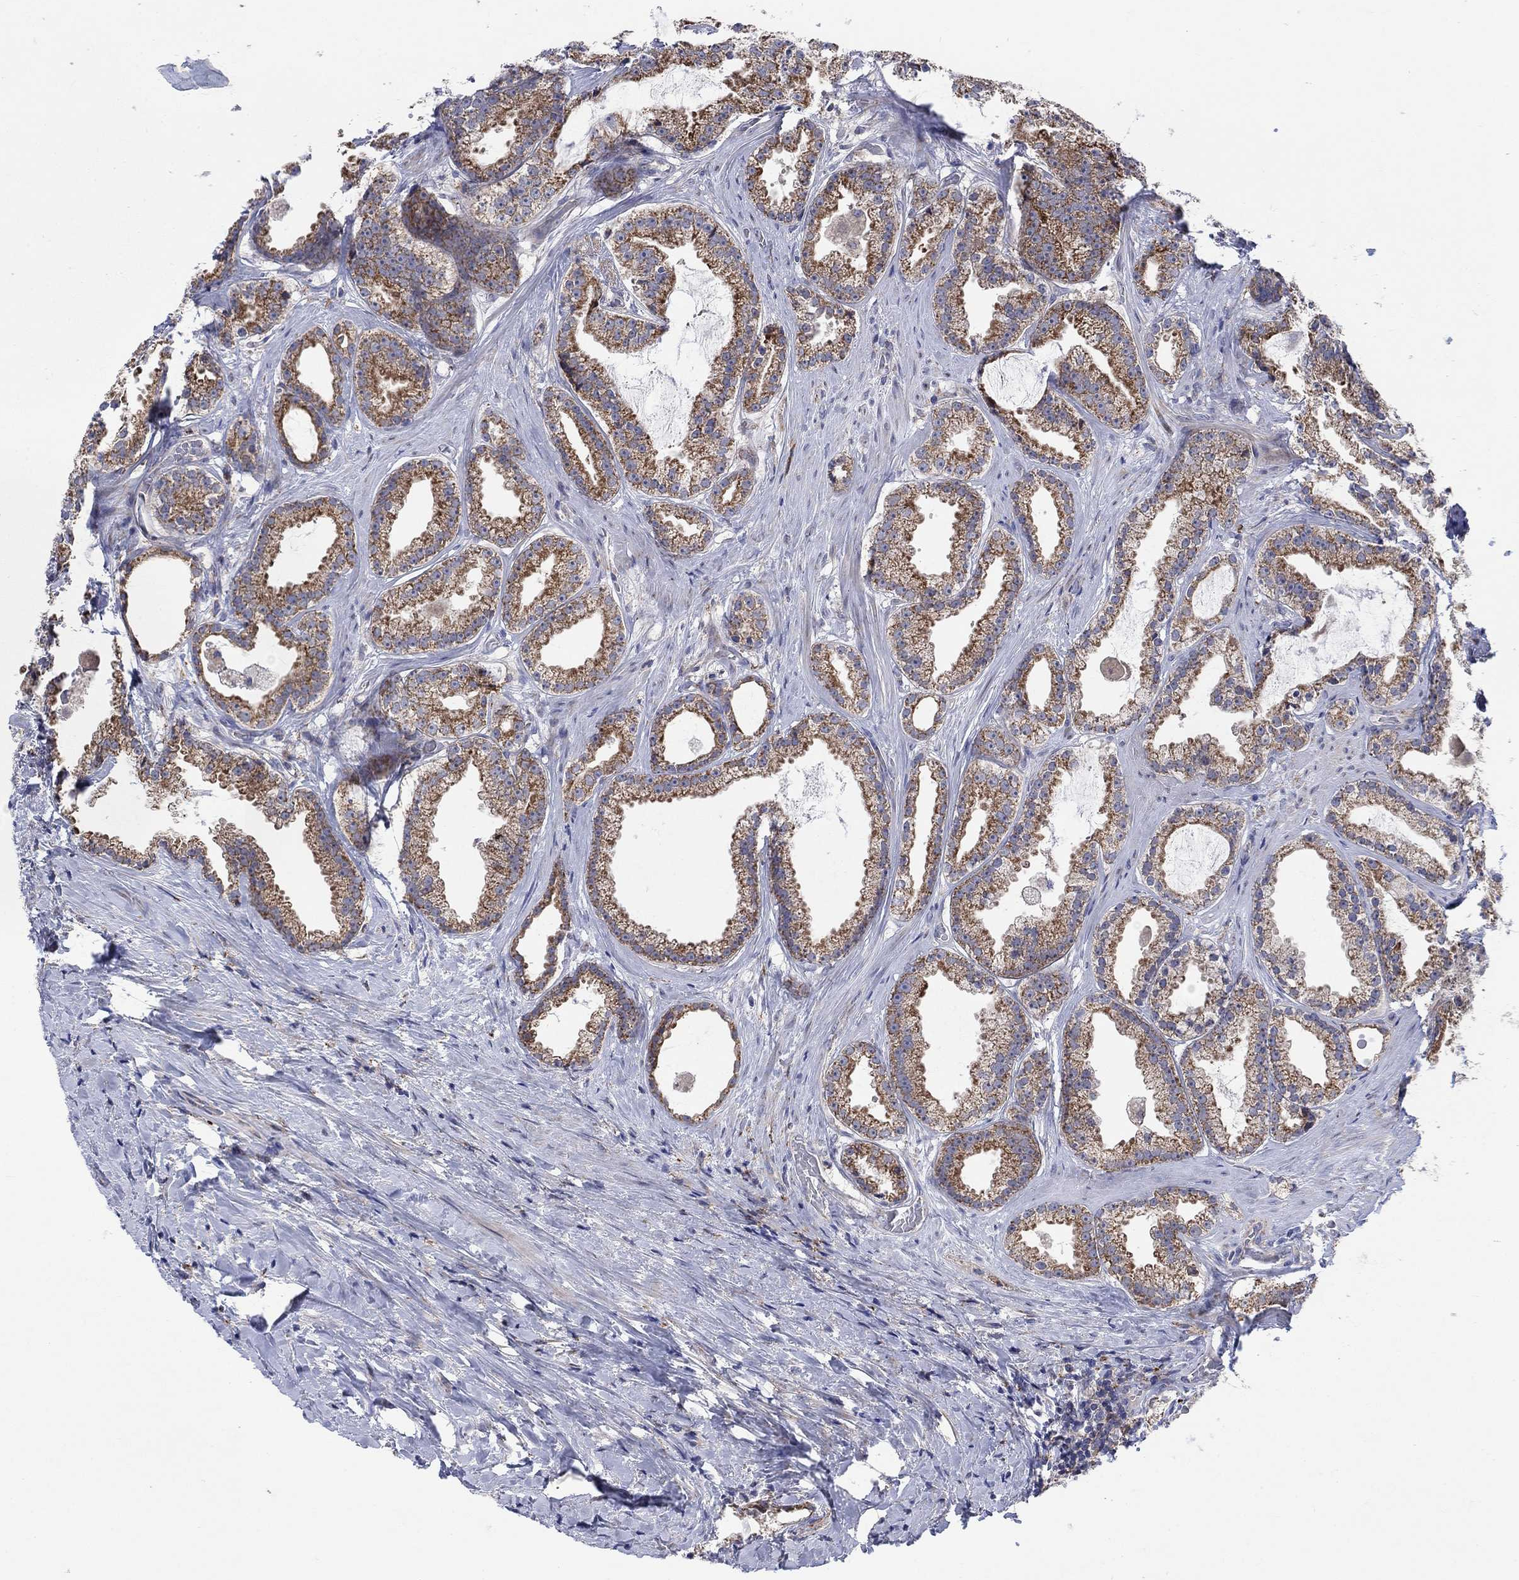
{"staining": {"intensity": "moderate", "quantity": ">75%", "location": "cytoplasmic/membranous"}, "tissue": "prostate cancer", "cell_type": "Tumor cells", "image_type": "cancer", "snomed": [{"axis": "morphology", "description": "Adenocarcinoma, NOS"}, {"axis": "morphology", "description": "Adenocarcinoma, High grade"}, {"axis": "topography", "description": "Prostate"}], "caption": "A high-resolution photomicrograph shows immunohistochemistry staining of prostate cancer, which reveals moderate cytoplasmic/membranous positivity in about >75% of tumor cells.", "gene": "SLC35F2", "patient": {"sex": "male", "age": 64}}